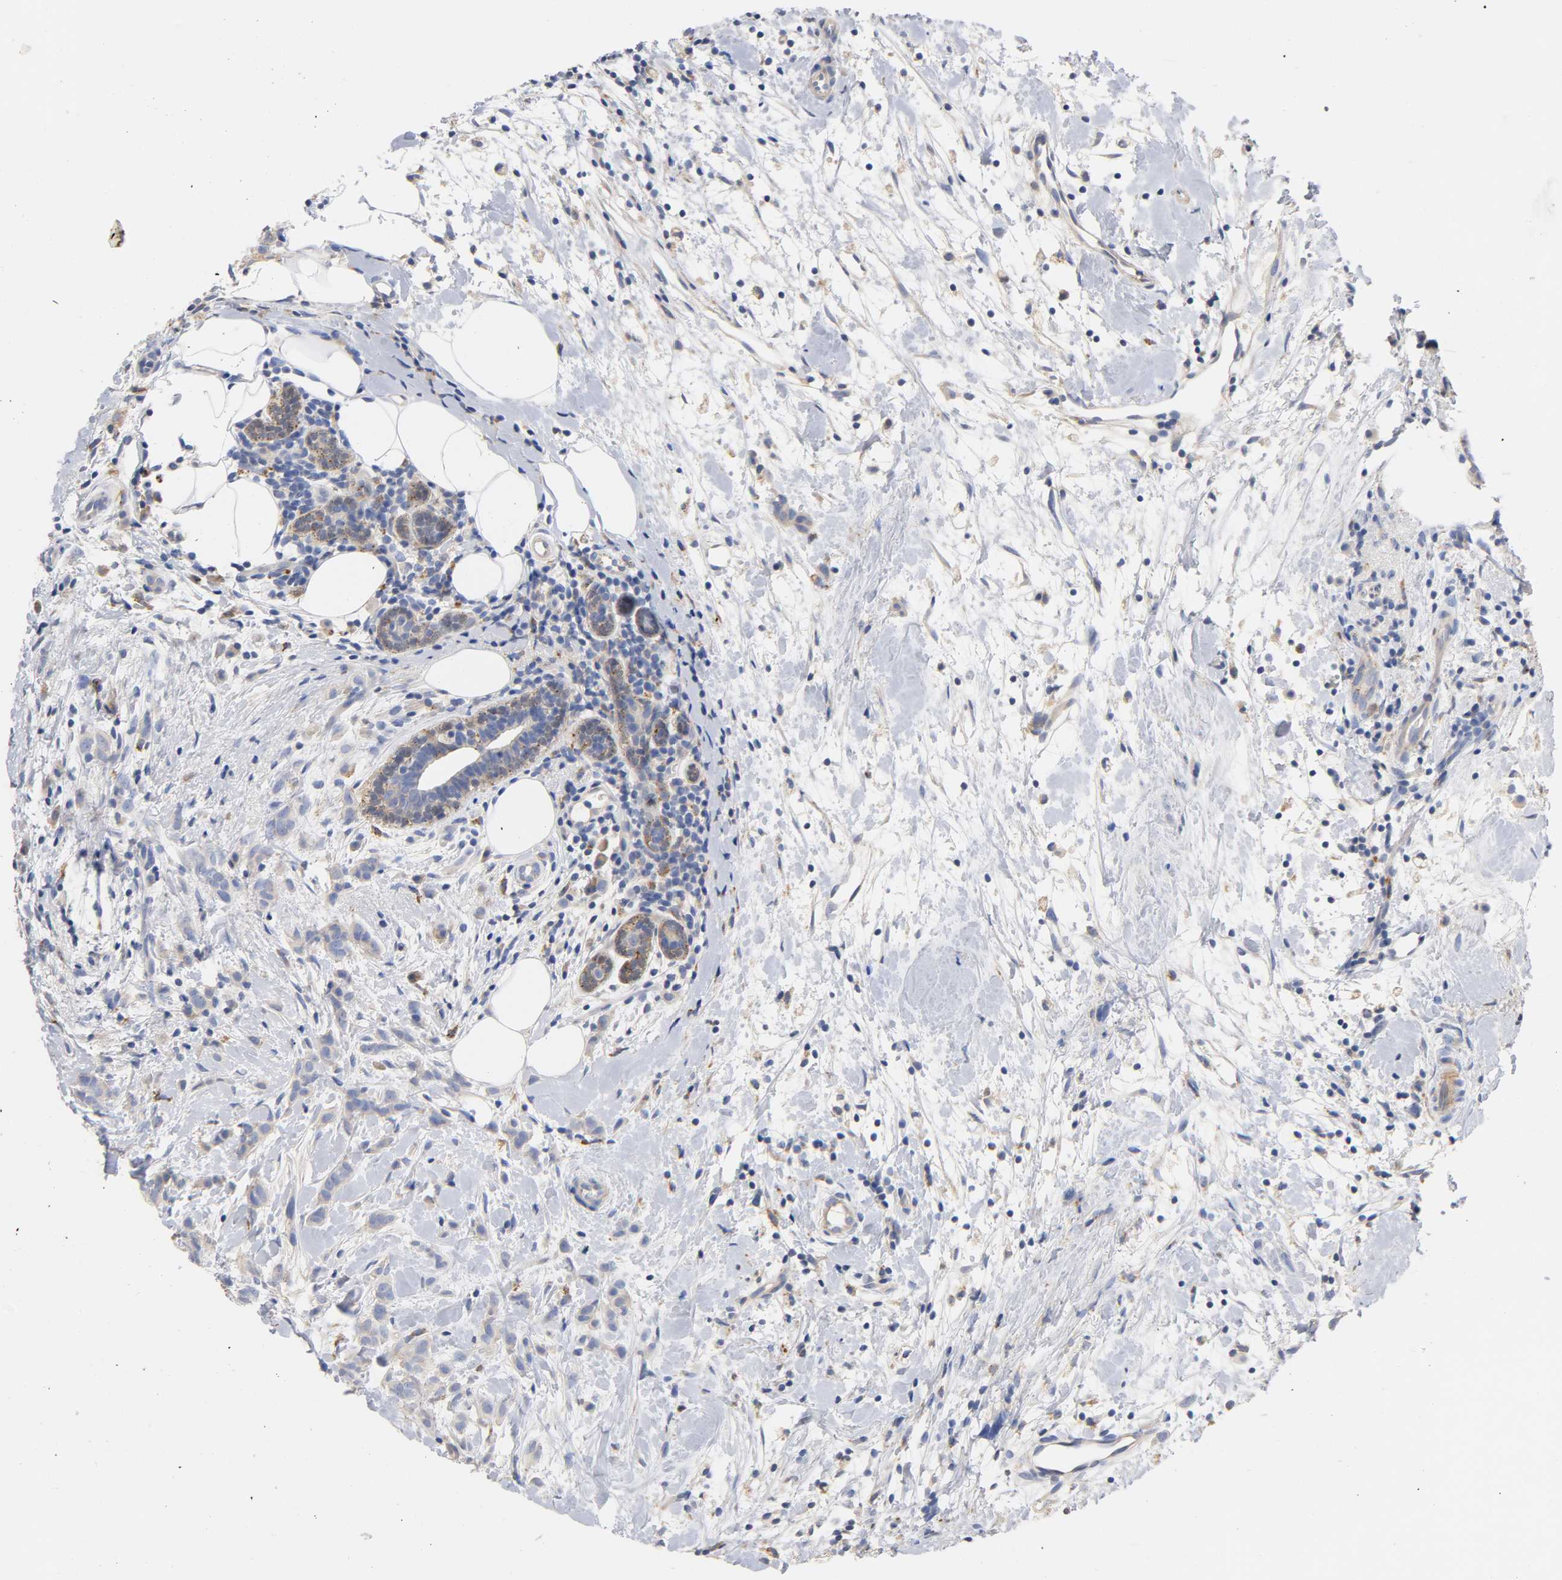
{"staining": {"intensity": "weak", "quantity": "<25%", "location": "cytoplasmic/membranous"}, "tissue": "breast cancer", "cell_type": "Tumor cells", "image_type": "cancer", "snomed": [{"axis": "morphology", "description": "Lobular carcinoma, in situ"}, {"axis": "morphology", "description": "Lobular carcinoma"}, {"axis": "topography", "description": "Breast"}], "caption": "Immunohistochemistry (IHC) of human breast cancer shows no staining in tumor cells.", "gene": "SEMA5A", "patient": {"sex": "female", "age": 41}}